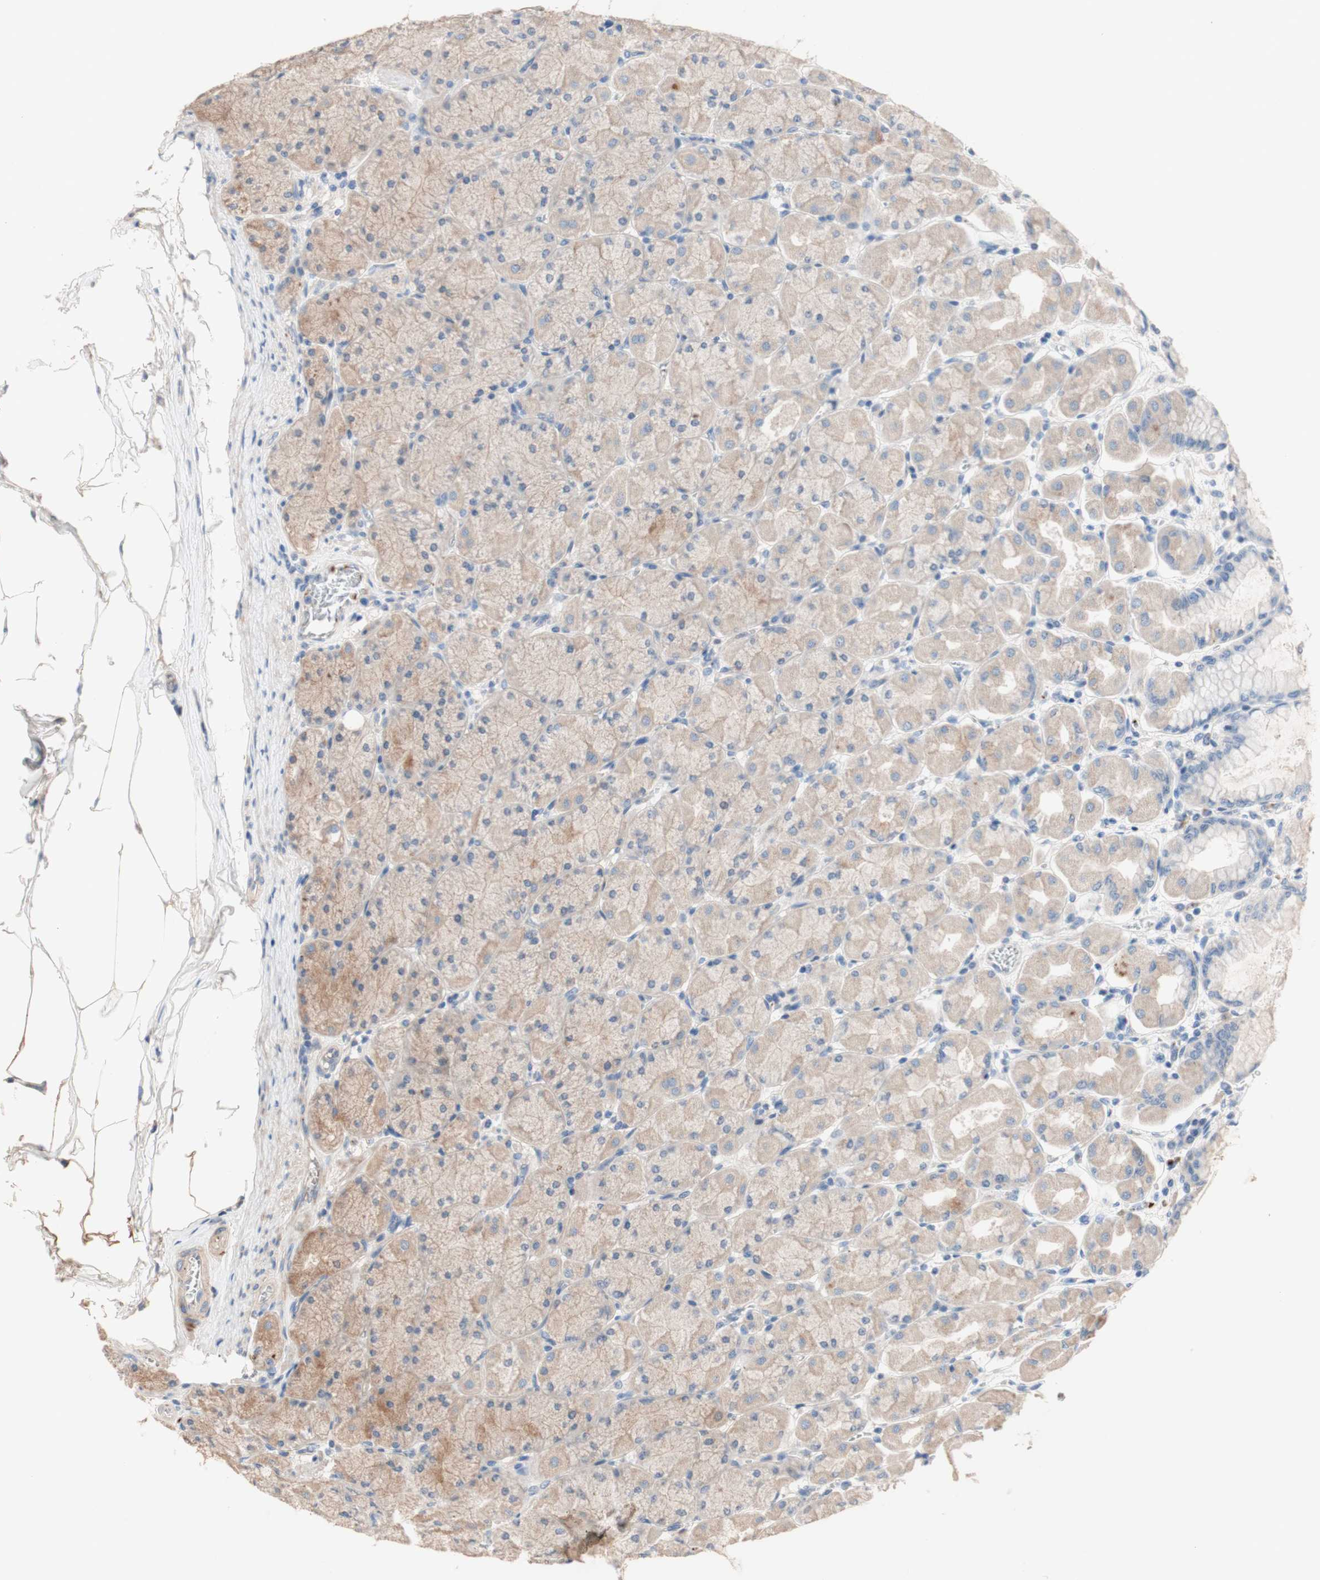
{"staining": {"intensity": "moderate", "quantity": "25%-75%", "location": "cytoplasmic/membranous"}, "tissue": "stomach", "cell_type": "Glandular cells", "image_type": "normal", "snomed": [{"axis": "morphology", "description": "Normal tissue, NOS"}, {"axis": "topography", "description": "Stomach, upper"}], "caption": "IHC staining of normal stomach, which shows medium levels of moderate cytoplasmic/membranous expression in about 25%-75% of glandular cells indicating moderate cytoplasmic/membranous protein positivity. The staining was performed using DAB (brown) for protein detection and nuclei were counterstained in hematoxylin (blue).", "gene": "CDON", "patient": {"sex": "female", "age": 56}}